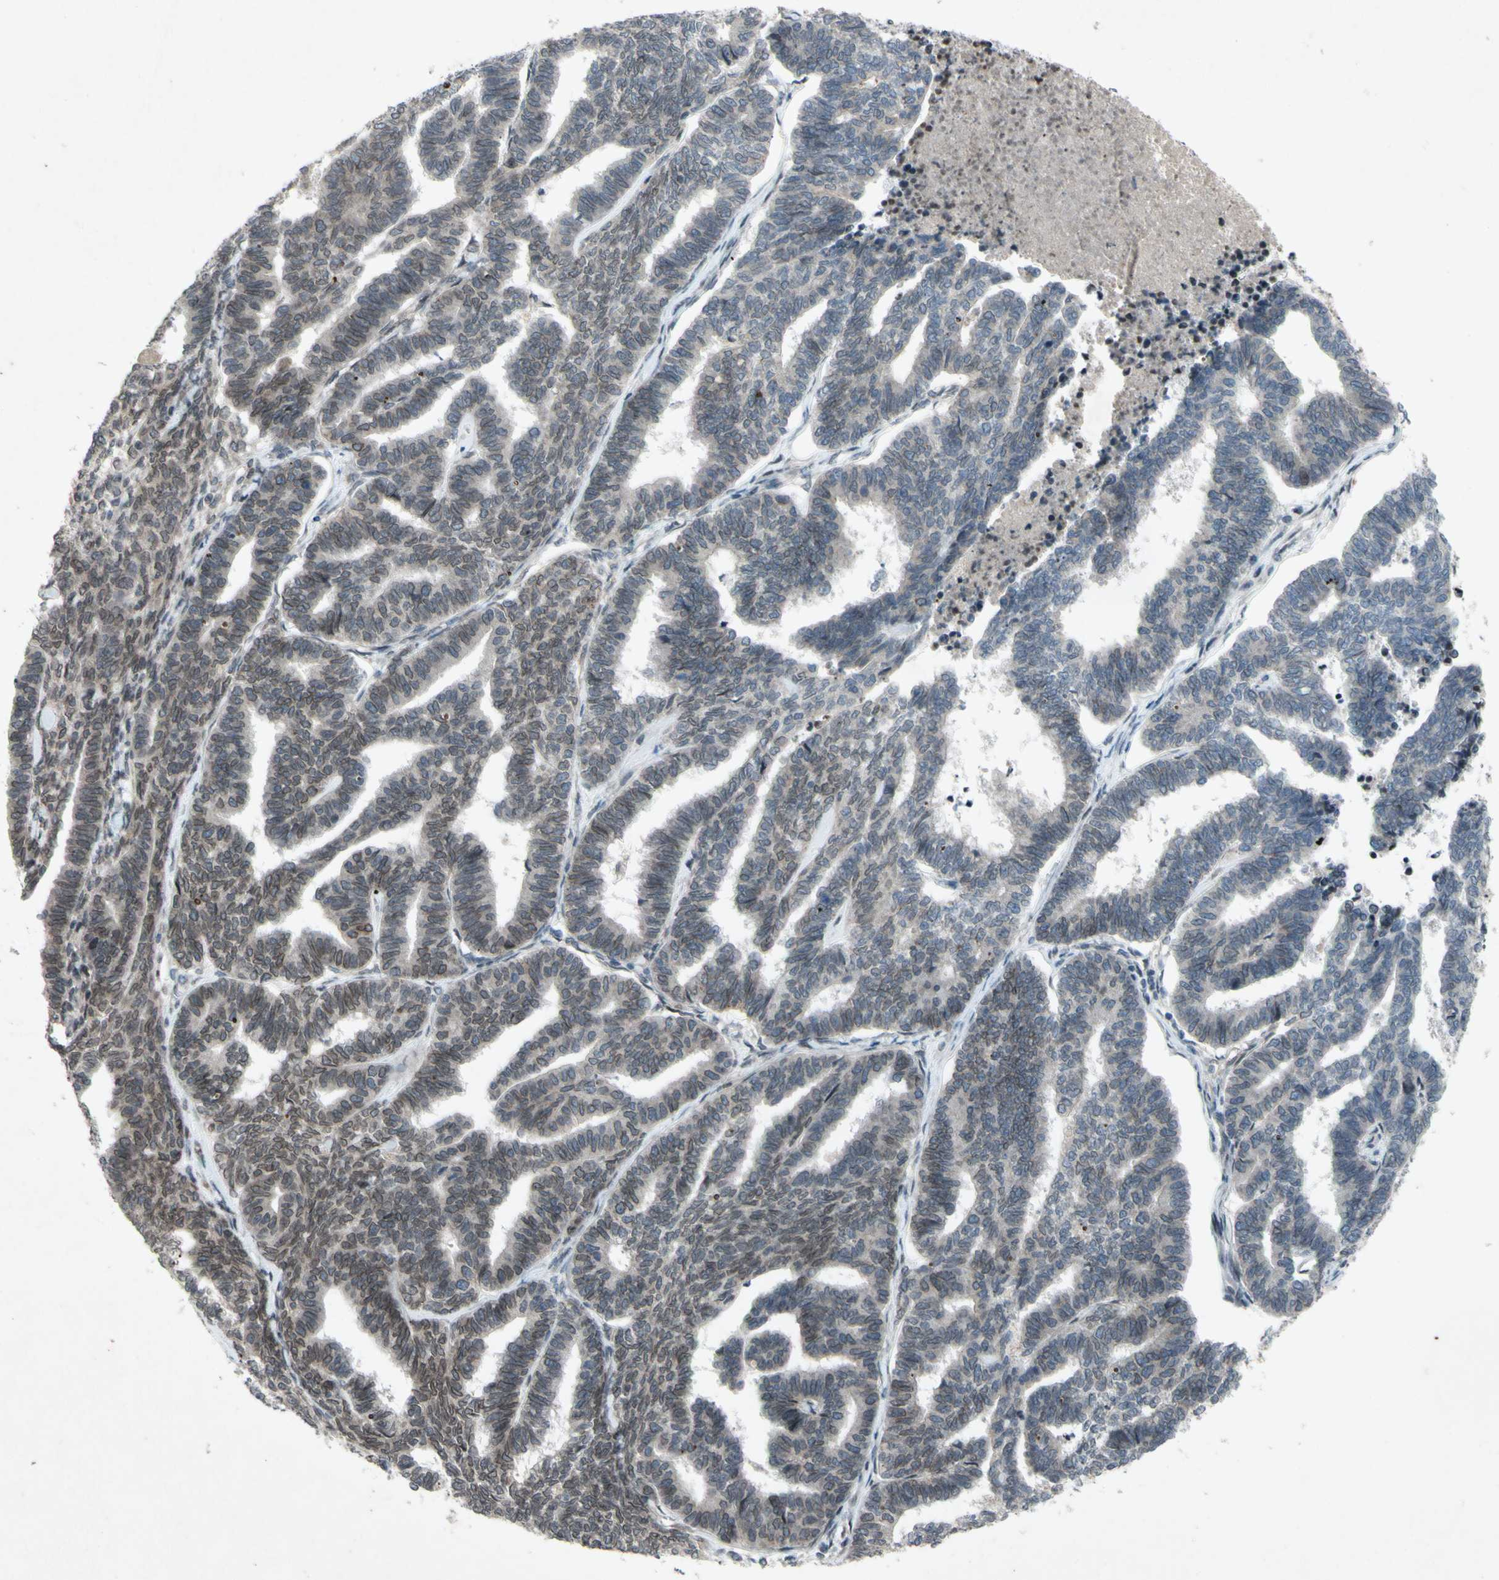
{"staining": {"intensity": "negative", "quantity": "none", "location": "none"}, "tissue": "endometrial cancer", "cell_type": "Tumor cells", "image_type": "cancer", "snomed": [{"axis": "morphology", "description": "Adenocarcinoma, NOS"}, {"axis": "topography", "description": "Endometrium"}], "caption": "Tumor cells are negative for protein expression in human adenocarcinoma (endometrial).", "gene": "XPO1", "patient": {"sex": "female", "age": 70}}